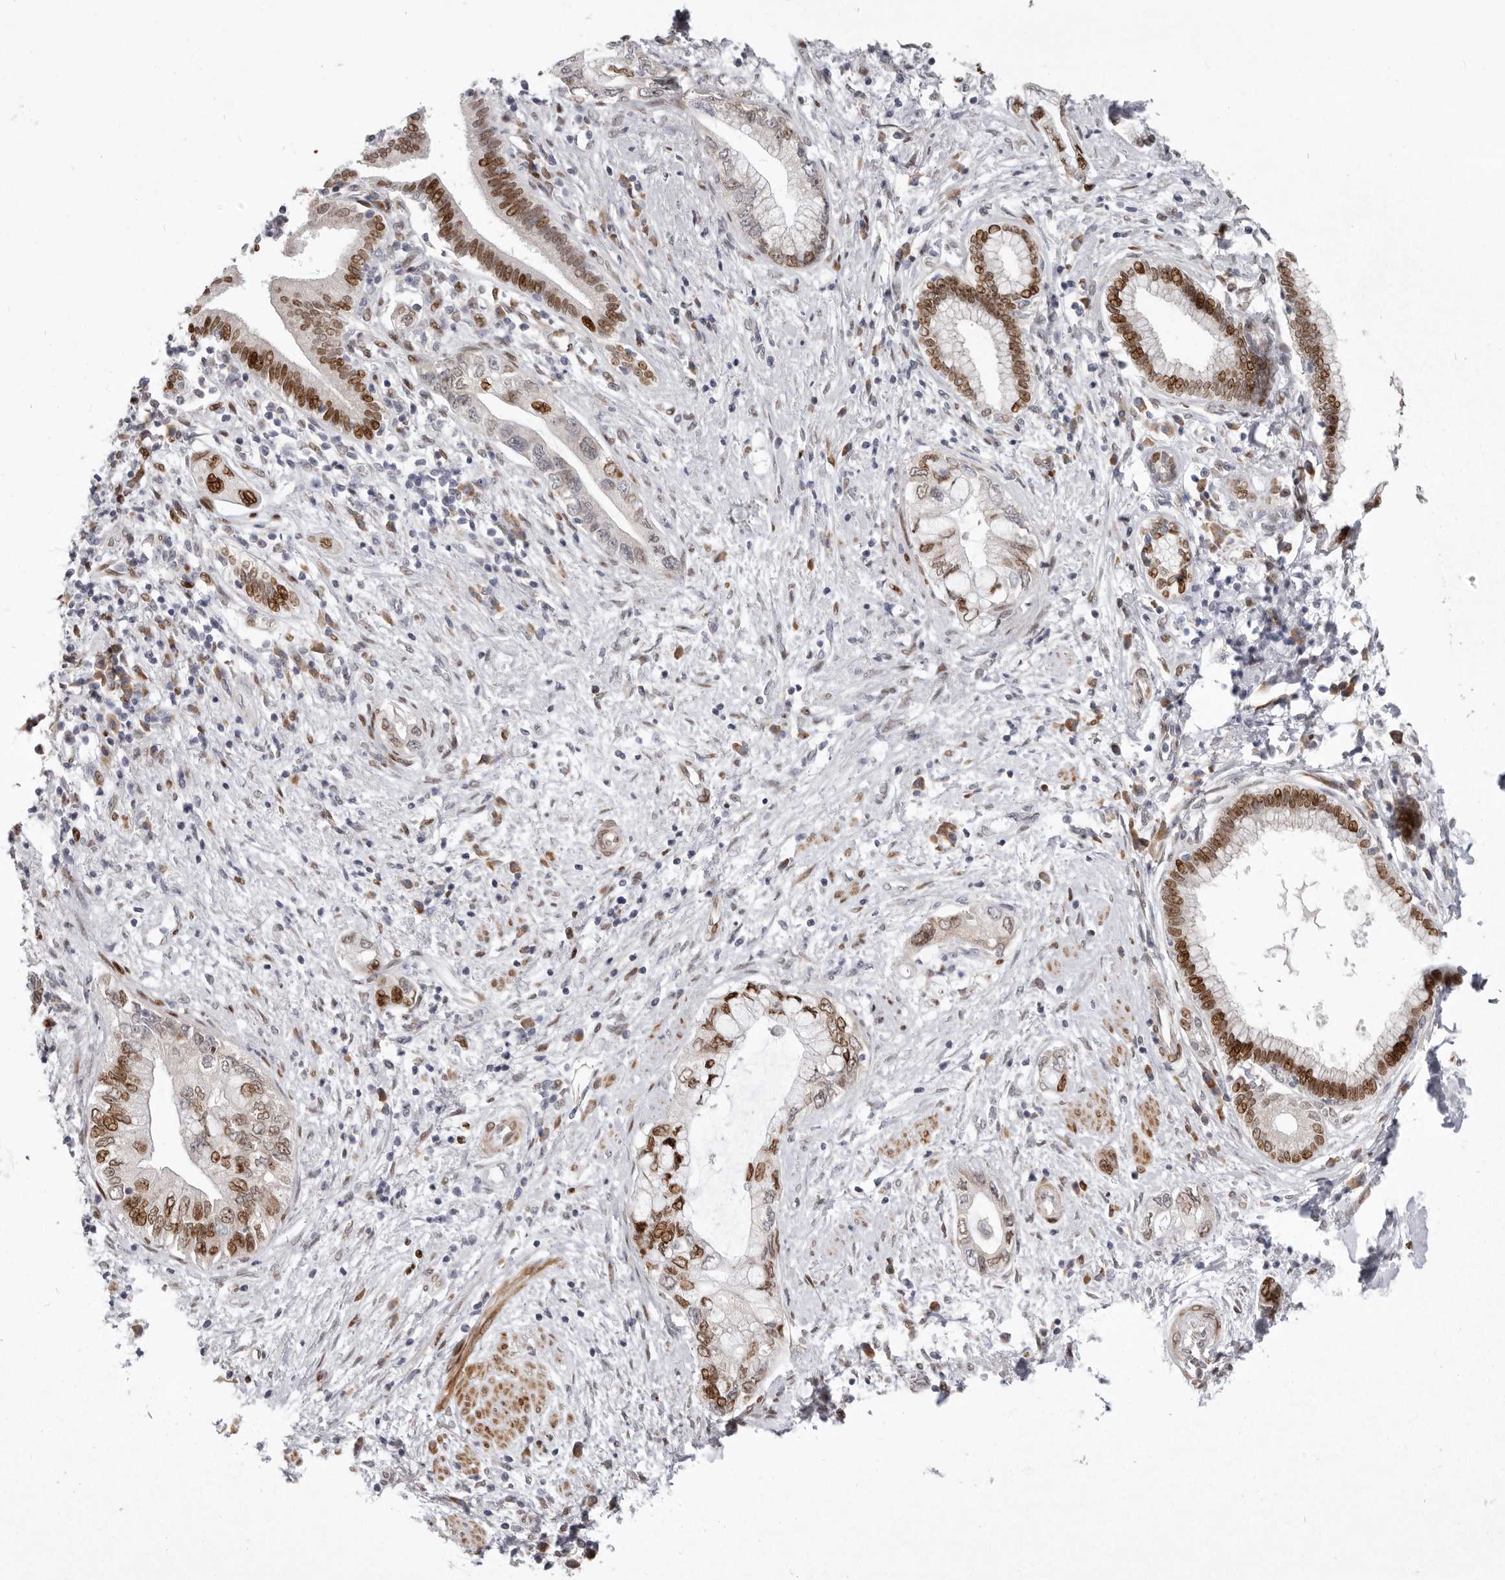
{"staining": {"intensity": "moderate", "quantity": "25%-75%", "location": "nuclear"}, "tissue": "pancreatic cancer", "cell_type": "Tumor cells", "image_type": "cancer", "snomed": [{"axis": "morphology", "description": "Adenocarcinoma, NOS"}, {"axis": "topography", "description": "Pancreas"}], "caption": "This image shows immunohistochemistry (IHC) staining of human pancreatic cancer, with medium moderate nuclear positivity in approximately 25%-75% of tumor cells.", "gene": "SRP19", "patient": {"sex": "female", "age": 73}}